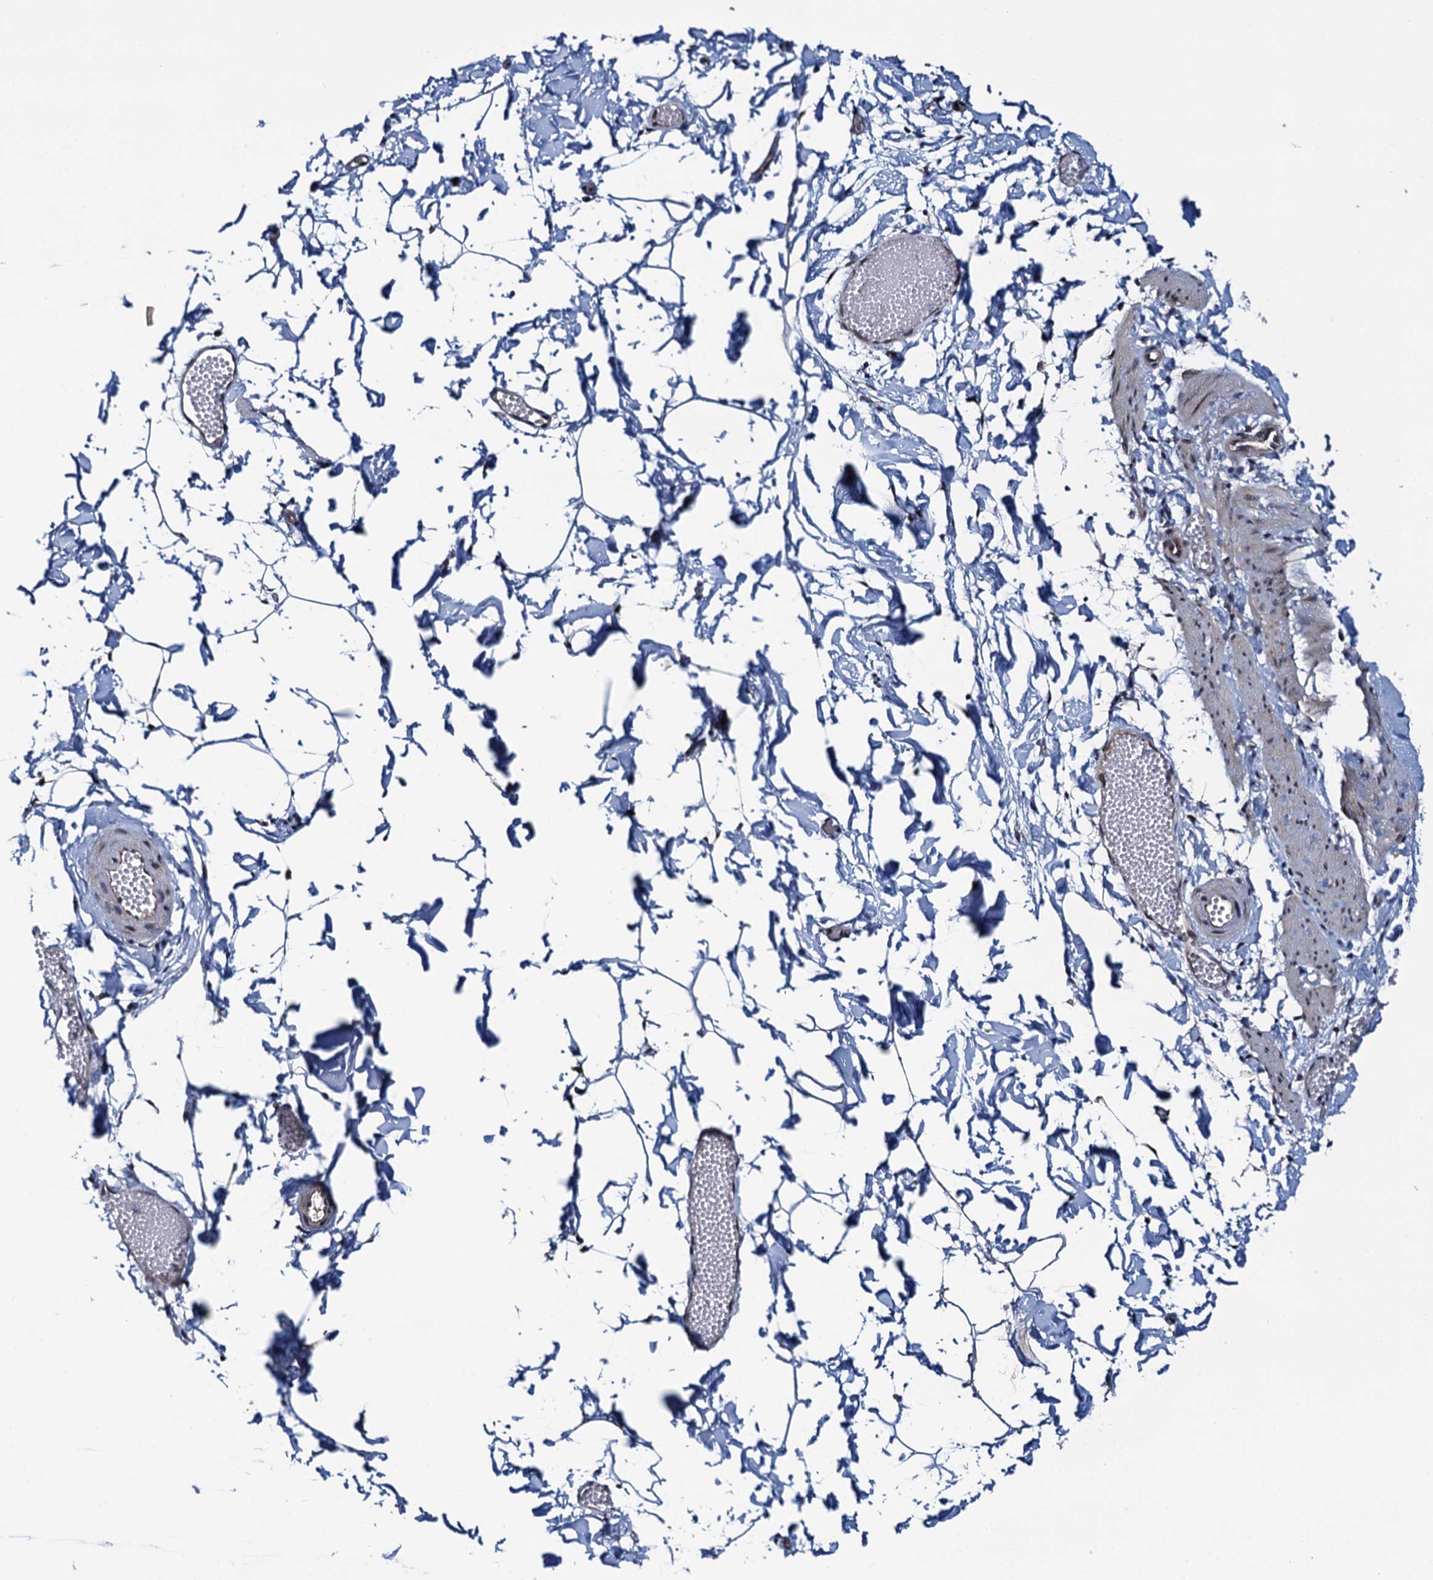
{"staining": {"intensity": "negative", "quantity": "none", "location": "none"}, "tissue": "adipose tissue", "cell_type": "Adipocytes", "image_type": "normal", "snomed": [{"axis": "morphology", "description": "Normal tissue, NOS"}, {"axis": "topography", "description": "Gallbladder"}, {"axis": "topography", "description": "Peripheral nerve tissue"}], "caption": "Protein analysis of normal adipose tissue reveals no significant expression in adipocytes.", "gene": "CCDC102A", "patient": {"sex": "male", "age": 38}}